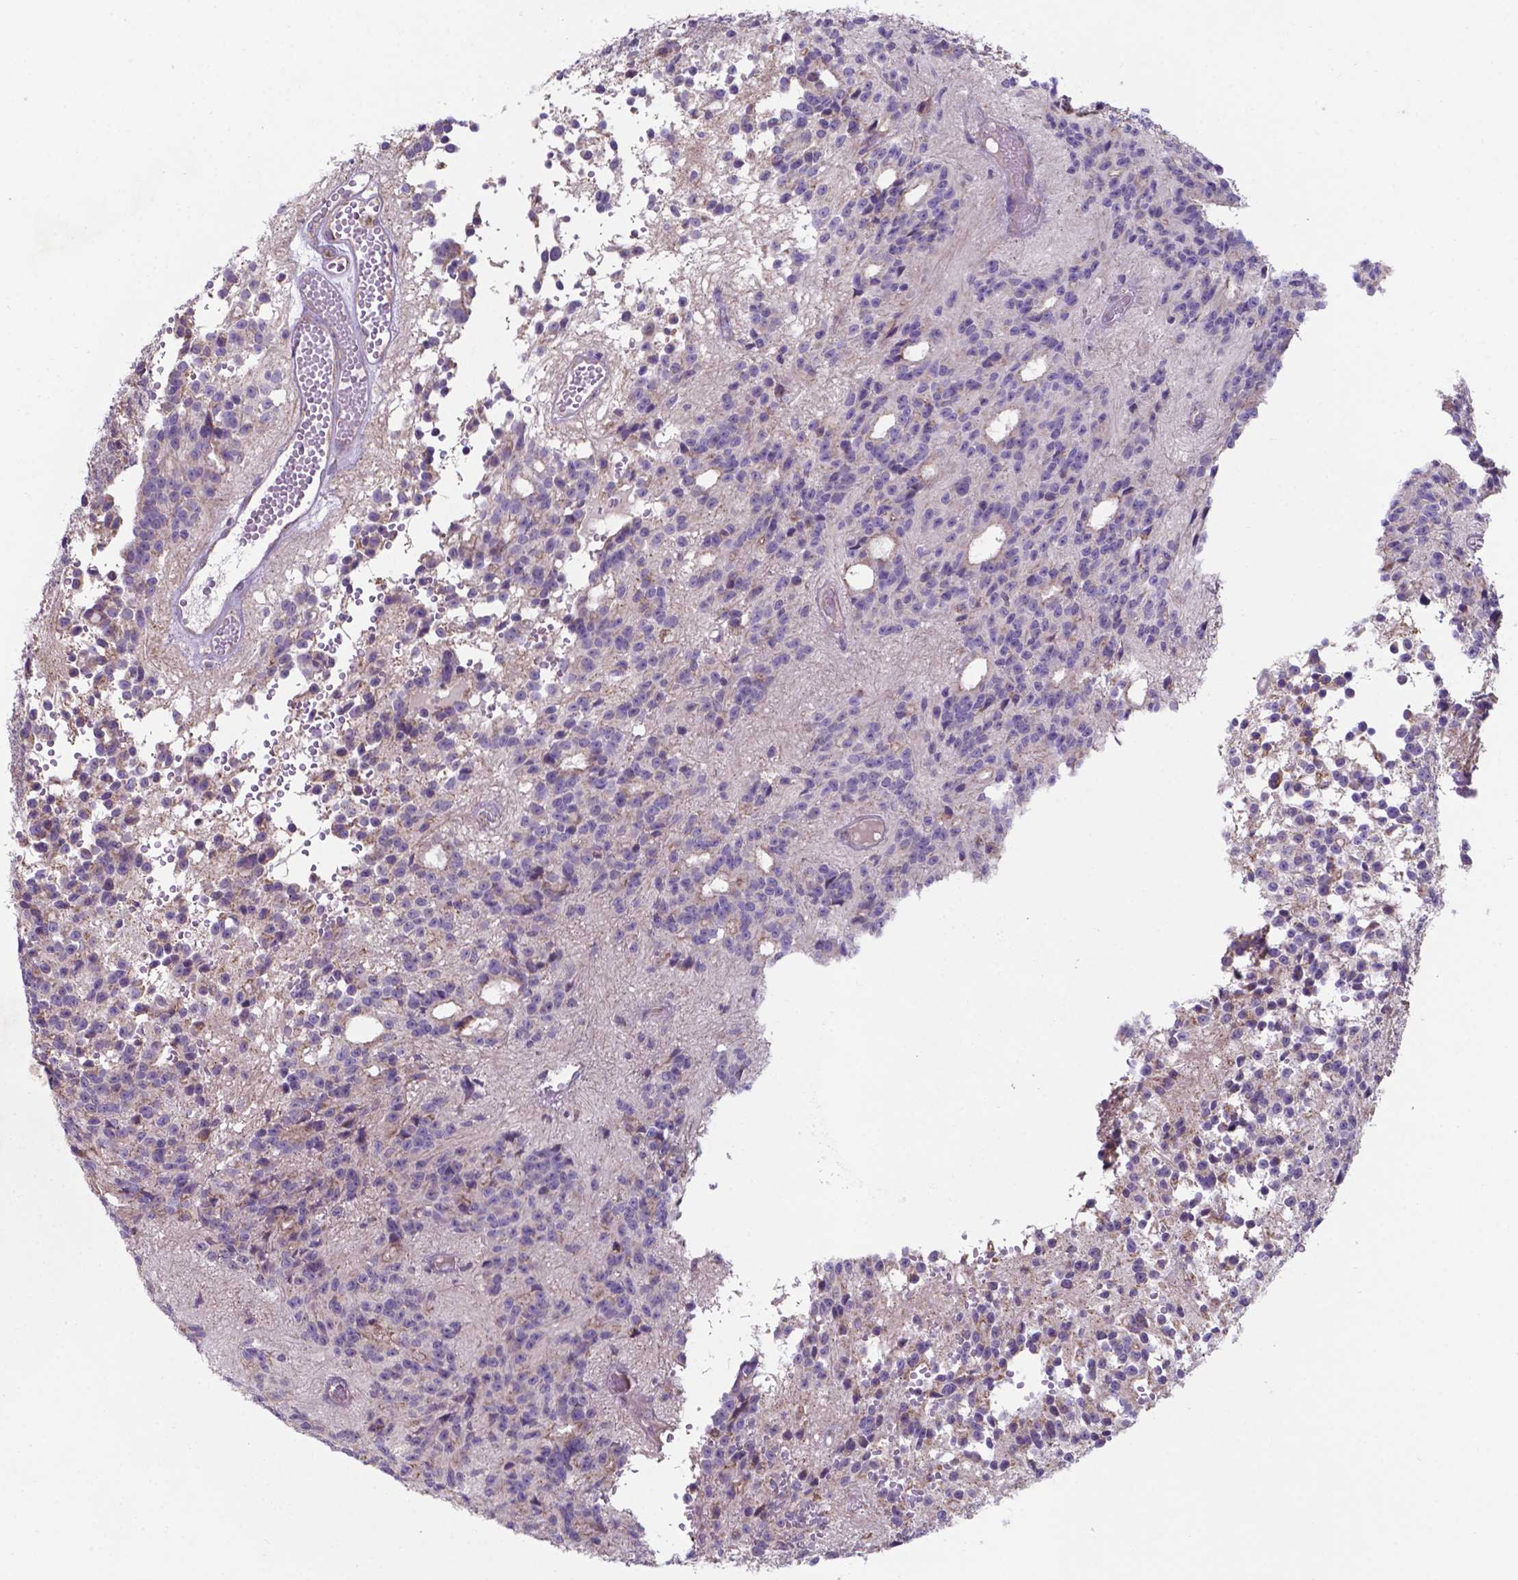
{"staining": {"intensity": "negative", "quantity": "none", "location": "none"}, "tissue": "glioma", "cell_type": "Tumor cells", "image_type": "cancer", "snomed": [{"axis": "morphology", "description": "Glioma, malignant, Low grade"}, {"axis": "topography", "description": "Brain"}], "caption": "Immunohistochemistry image of neoplastic tissue: human glioma stained with DAB (3,3'-diaminobenzidine) displays no significant protein expression in tumor cells.", "gene": "FAM114A1", "patient": {"sex": "male", "age": 31}}